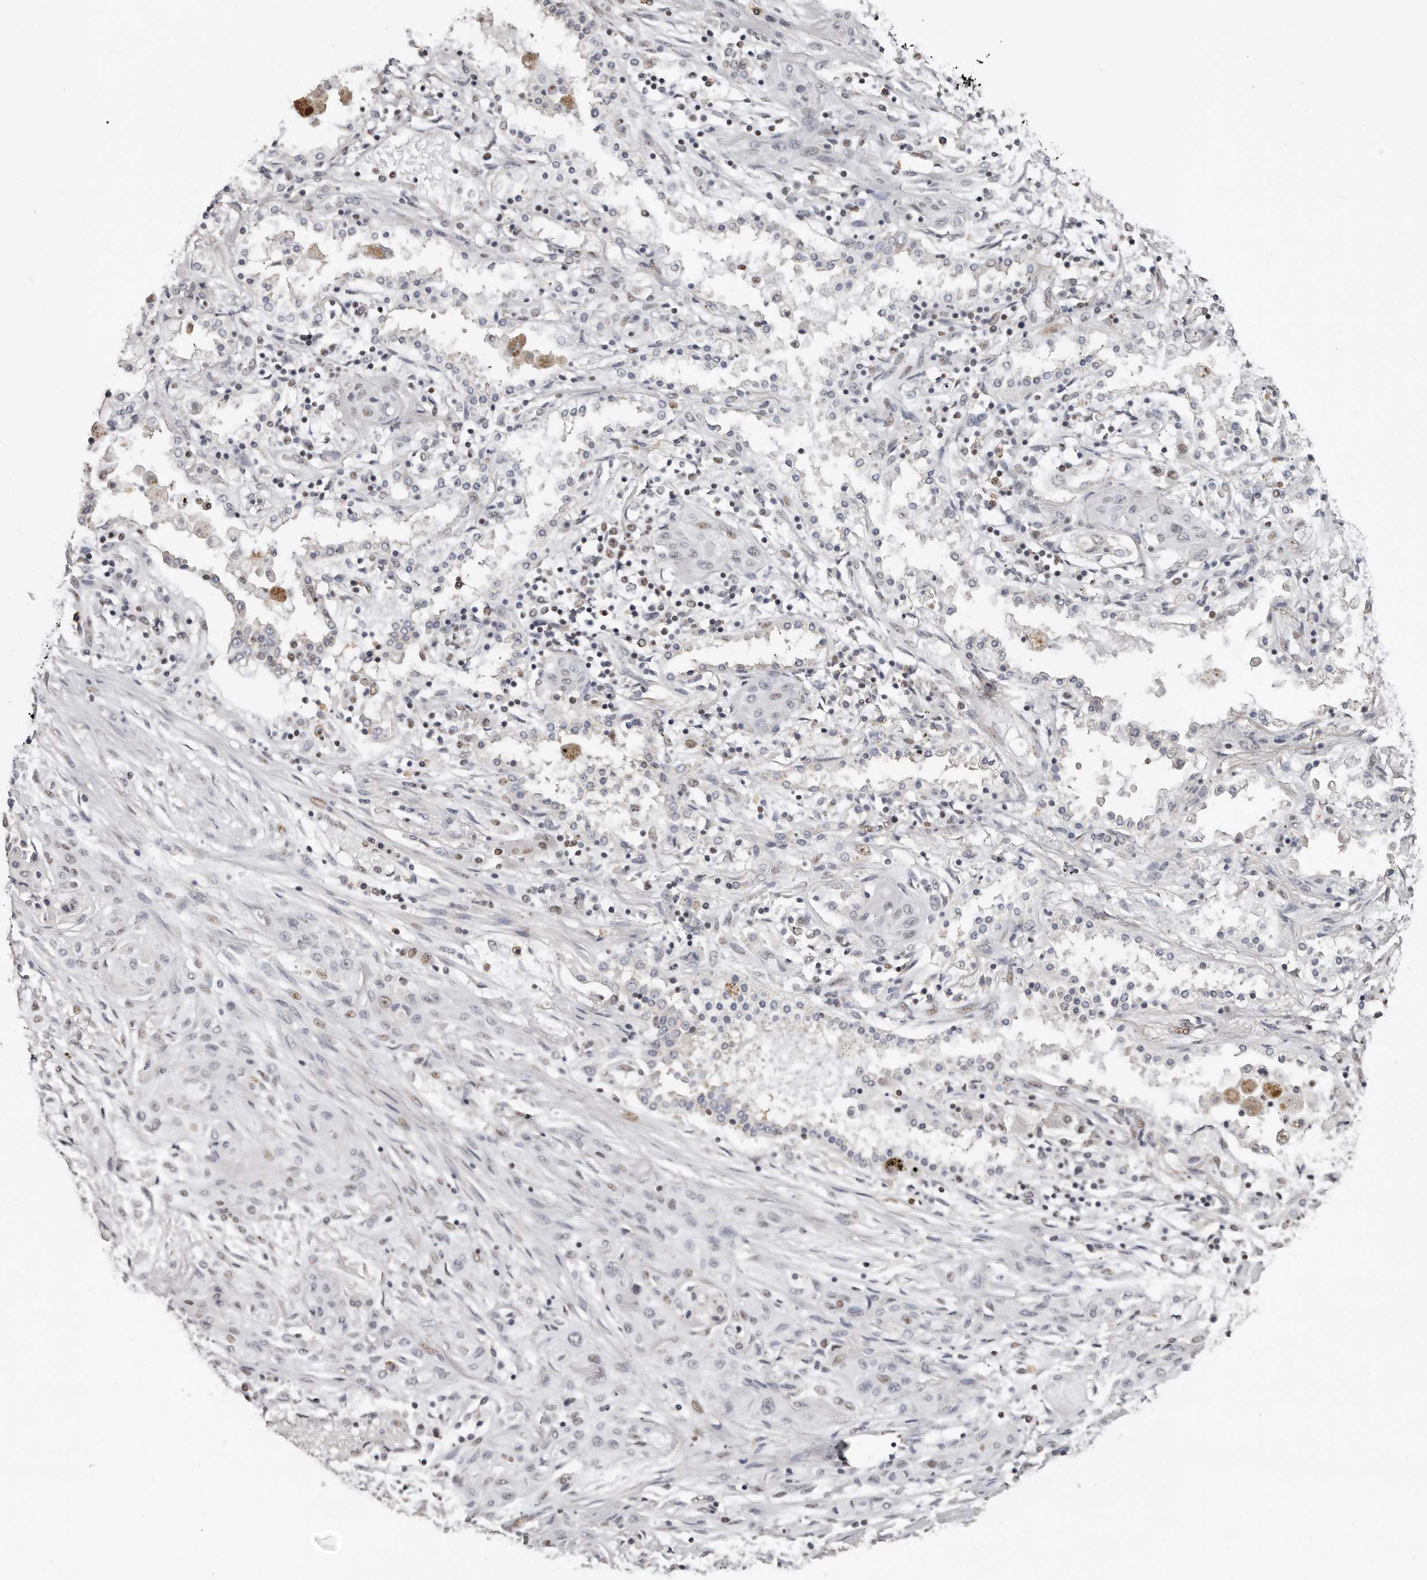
{"staining": {"intensity": "weak", "quantity": "<25%", "location": "nuclear"}, "tissue": "lung cancer", "cell_type": "Tumor cells", "image_type": "cancer", "snomed": [{"axis": "morphology", "description": "Squamous cell carcinoma, NOS"}, {"axis": "topography", "description": "Lung"}], "caption": "Tumor cells are negative for brown protein staining in squamous cell carcinoma (lung).", "gene": "SCAF4", "patient": {"sex": "female", "age": 47}}